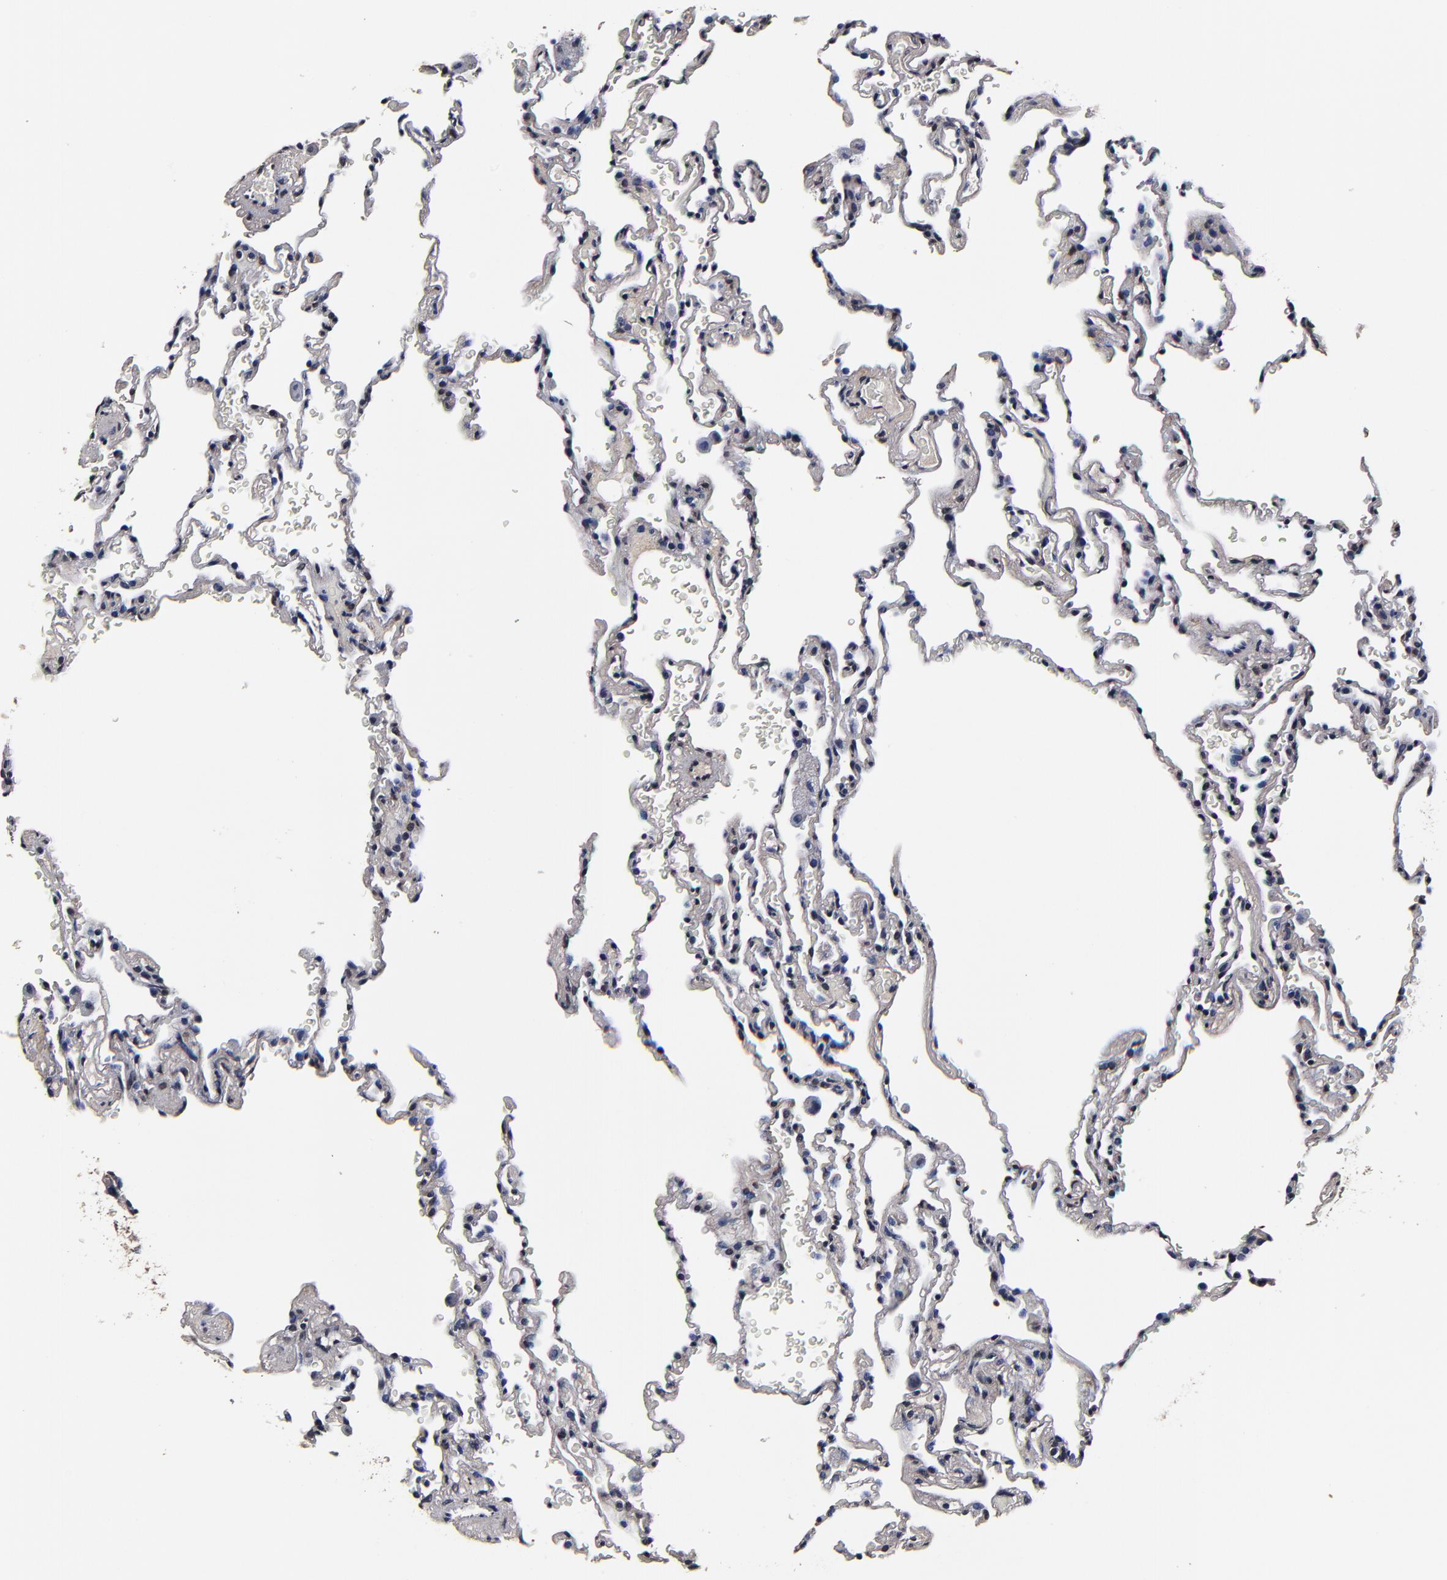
{"staining": {"intensity": "negative", "quantity": "none", "location": "none"}, "tissue": "lung", "cell_type": "Alveolar cells", "image_type": "normal", "snomed": [{"axis": "morphology", "description": "Normal tissue, NOS"}, {"axis": "topography", "description": "Lung"}], "caption": "Immunohistochemistry (IHC) image of benign lung: lung stained with DAB shows no significant protein staining in alveolar cells.", "gene": "MMP15", "patient": {"sex": "male", "age": 59}}